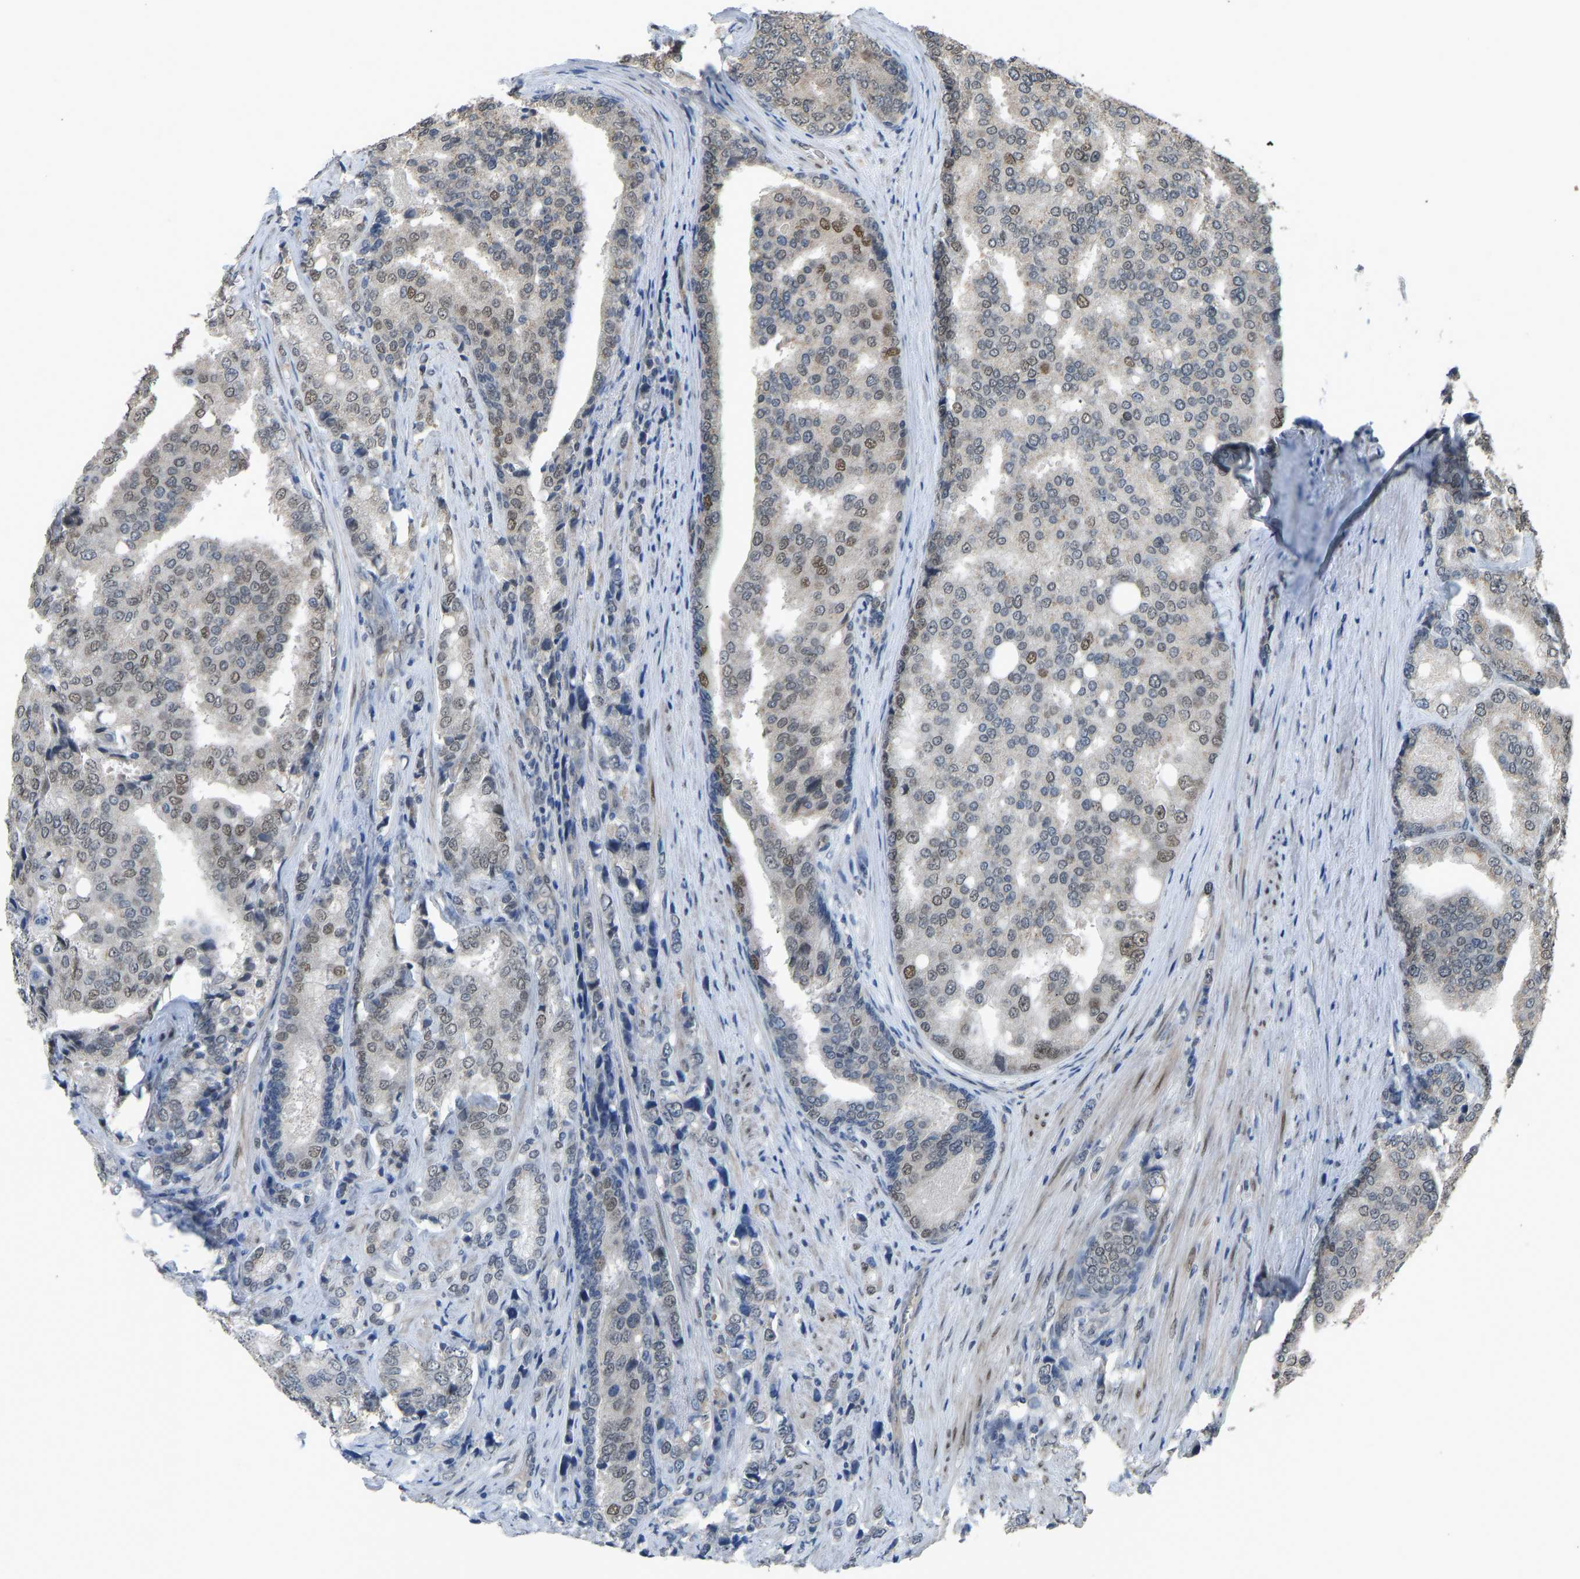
{"staining": {"intensity": "weak", "quantity": "<25%", "location": "nuclear"}, "tissue": "prostate cancer", "cell_type": "Tumor cells", "image_type": "cancer", "snomed": [{"axis": "morphology", "description": "Adenocarcinoma, High grade"}, {"axis": "topography", "description": "Prostate"}], "caption": "Immunohistochemical staining of adenocarcinoma (high-grade) (prostate) shows no significant expression in tumor cells. (Brightfield microscopy of DAB immunohistochemistry at high magnification).", "gene": "KPNA6", "patient": {"sex": "male", "age": 50}}